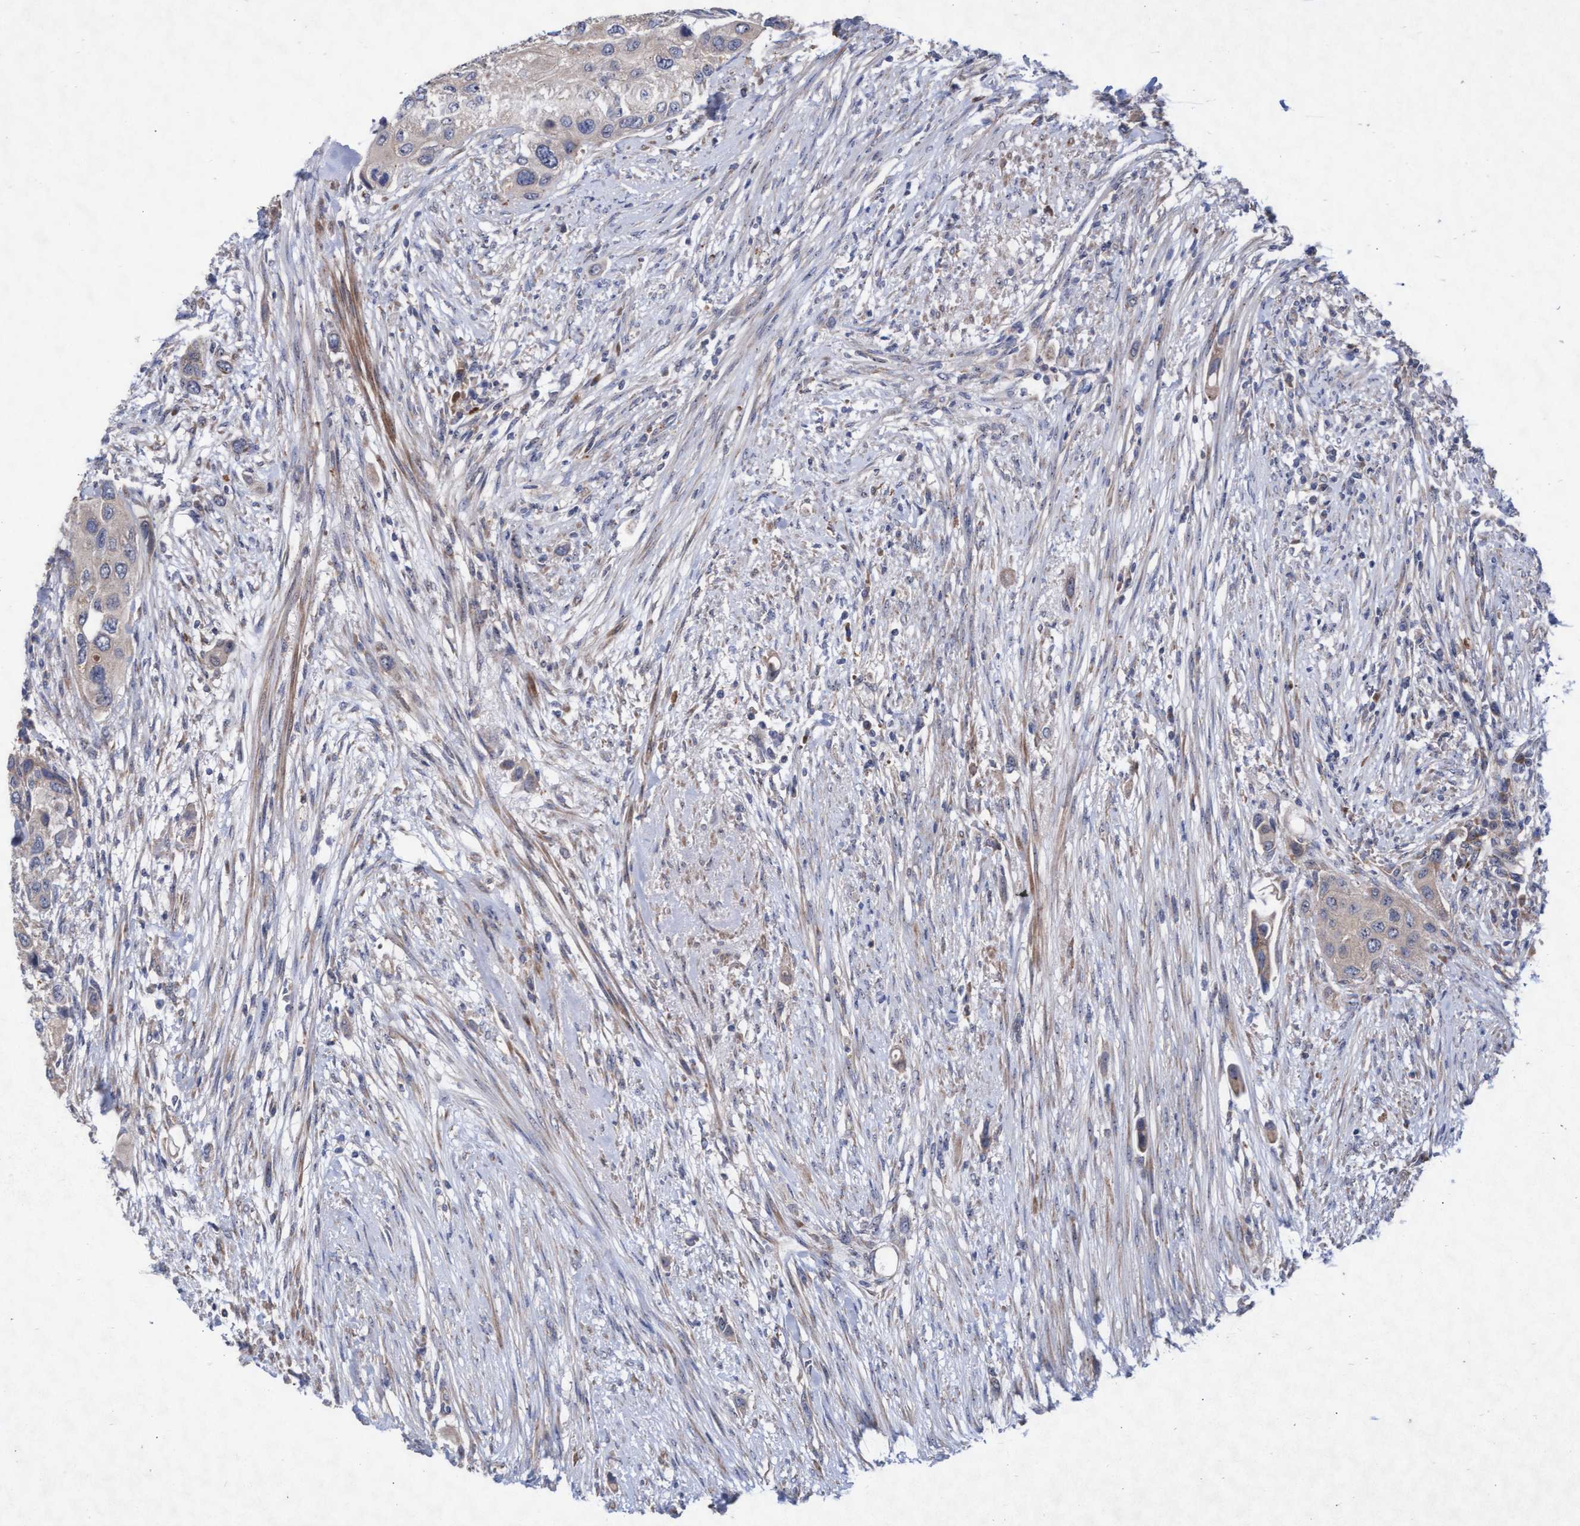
{"staining": {"intensity": "weak", "quantity": "<25%", "location": "cytoplasmic/membranous"}, "tissue": "urothelial cancer", "cell_type": "Tumor cells", "image_type": "cancer", "snomed": [{"axis": "morphology", "description": "Urothelial carcinoma, High grade"}, {"axis": "topography", "description": "Urinary bladder"}], "caption": "A high-resolution micrograph shows immunohistochemistry staining of urothelial cancer, which displays no significant expression in tumor cells.", "gene": "ABCF2", "patient": {"sex": "female", "age": 56}}